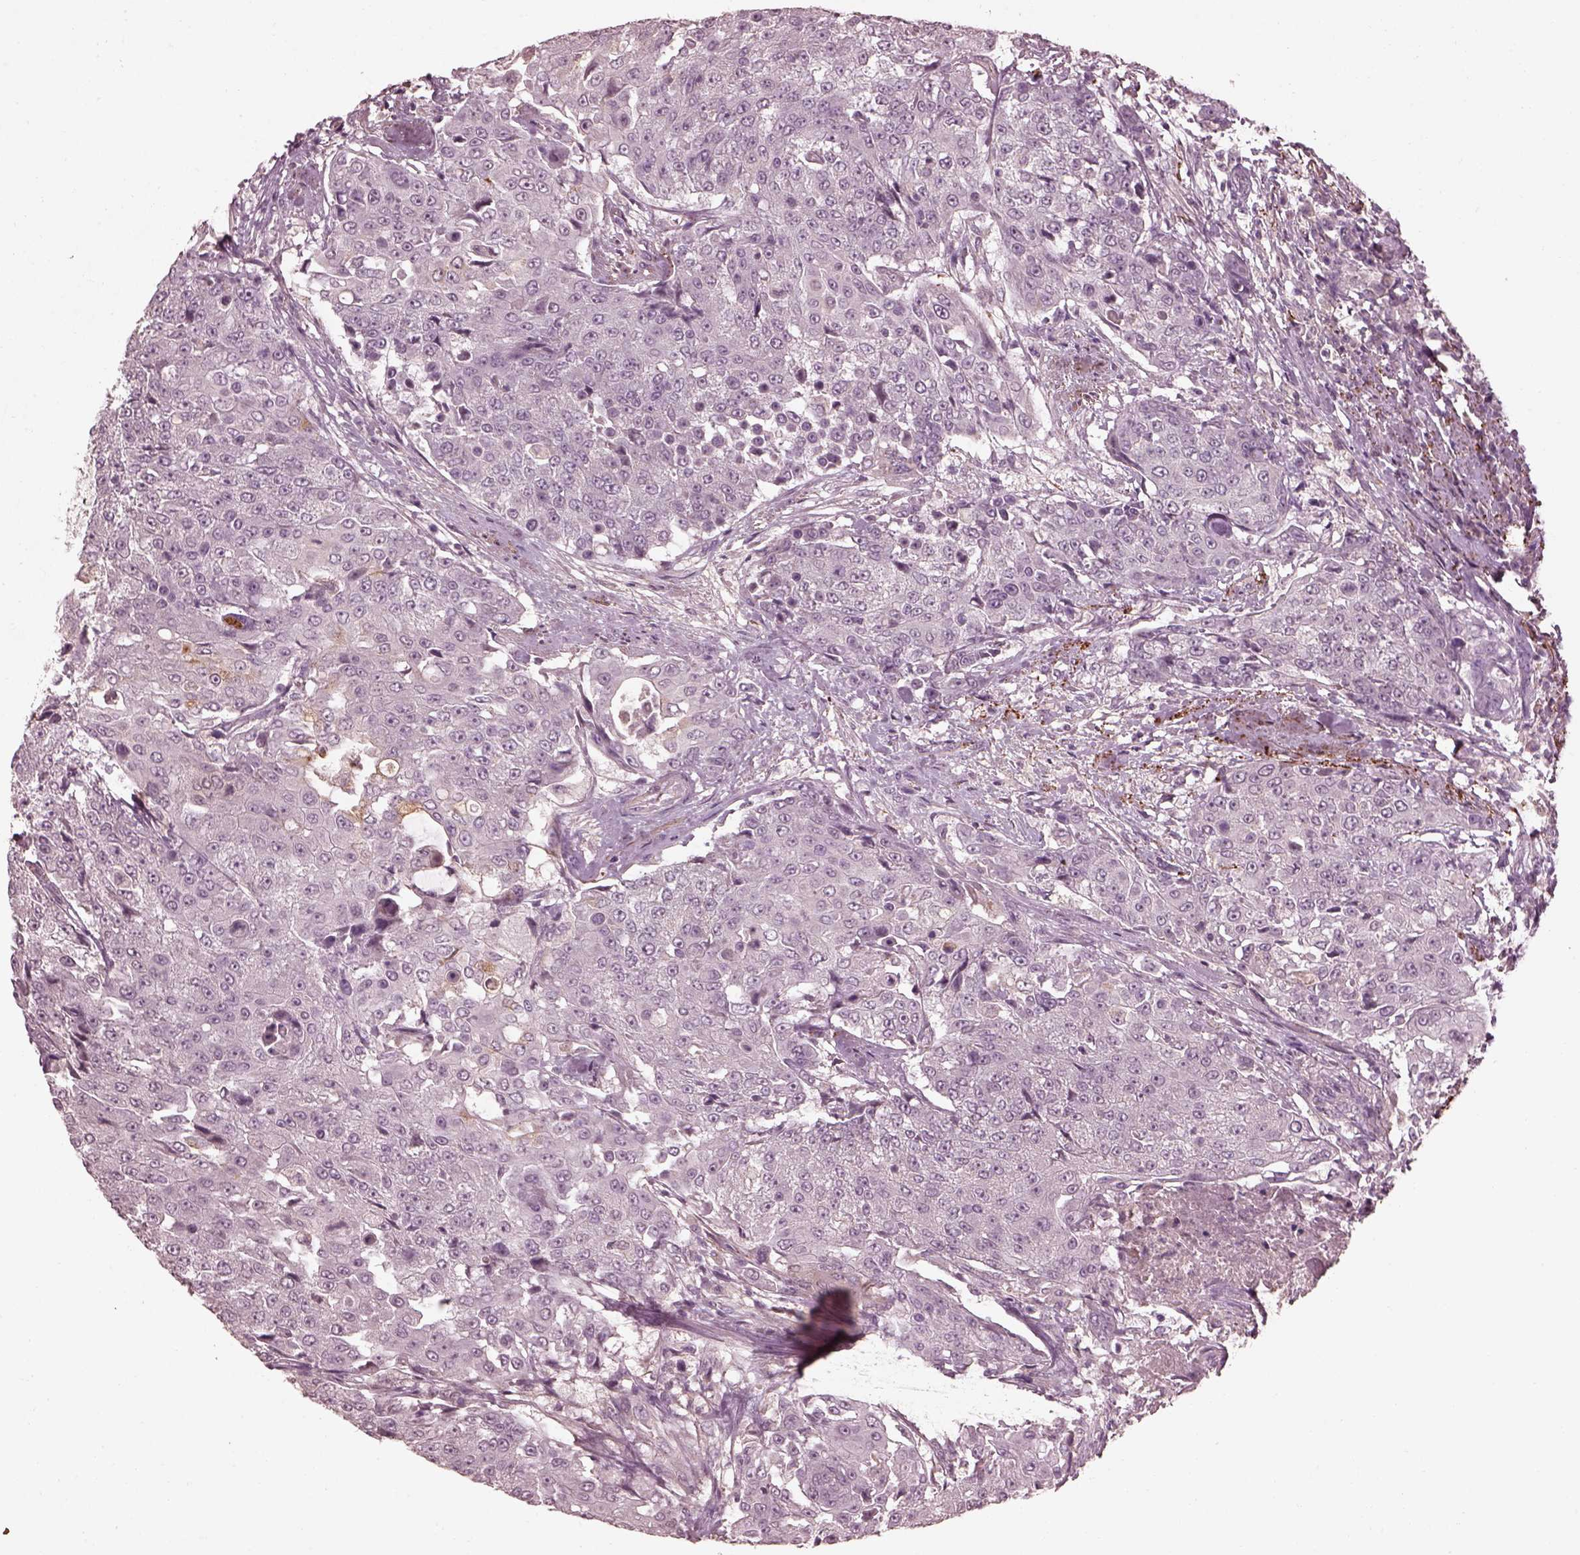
{"staining": {"intensity": "negative", "quantity": "none", "location": "none"}, "tissue": "urothelial cancer", "cell_type": "Tumor cells", "image_type": "cancer", "snomed": [{"axis": "morphology", "description": "Urothelial carcinoma, High grade"}, {"axis": "topography", "description": "Urinary bladder"}], "caption": "High power microscopy photomicrograph of an immunohistochemistry (IHC) photomicrograph of high-grade urothelial carcinoma, revealing no significant positivity in tumor cells.", "gene": "EFEMP1", "patient": {"sex": "female", "age": 63}}